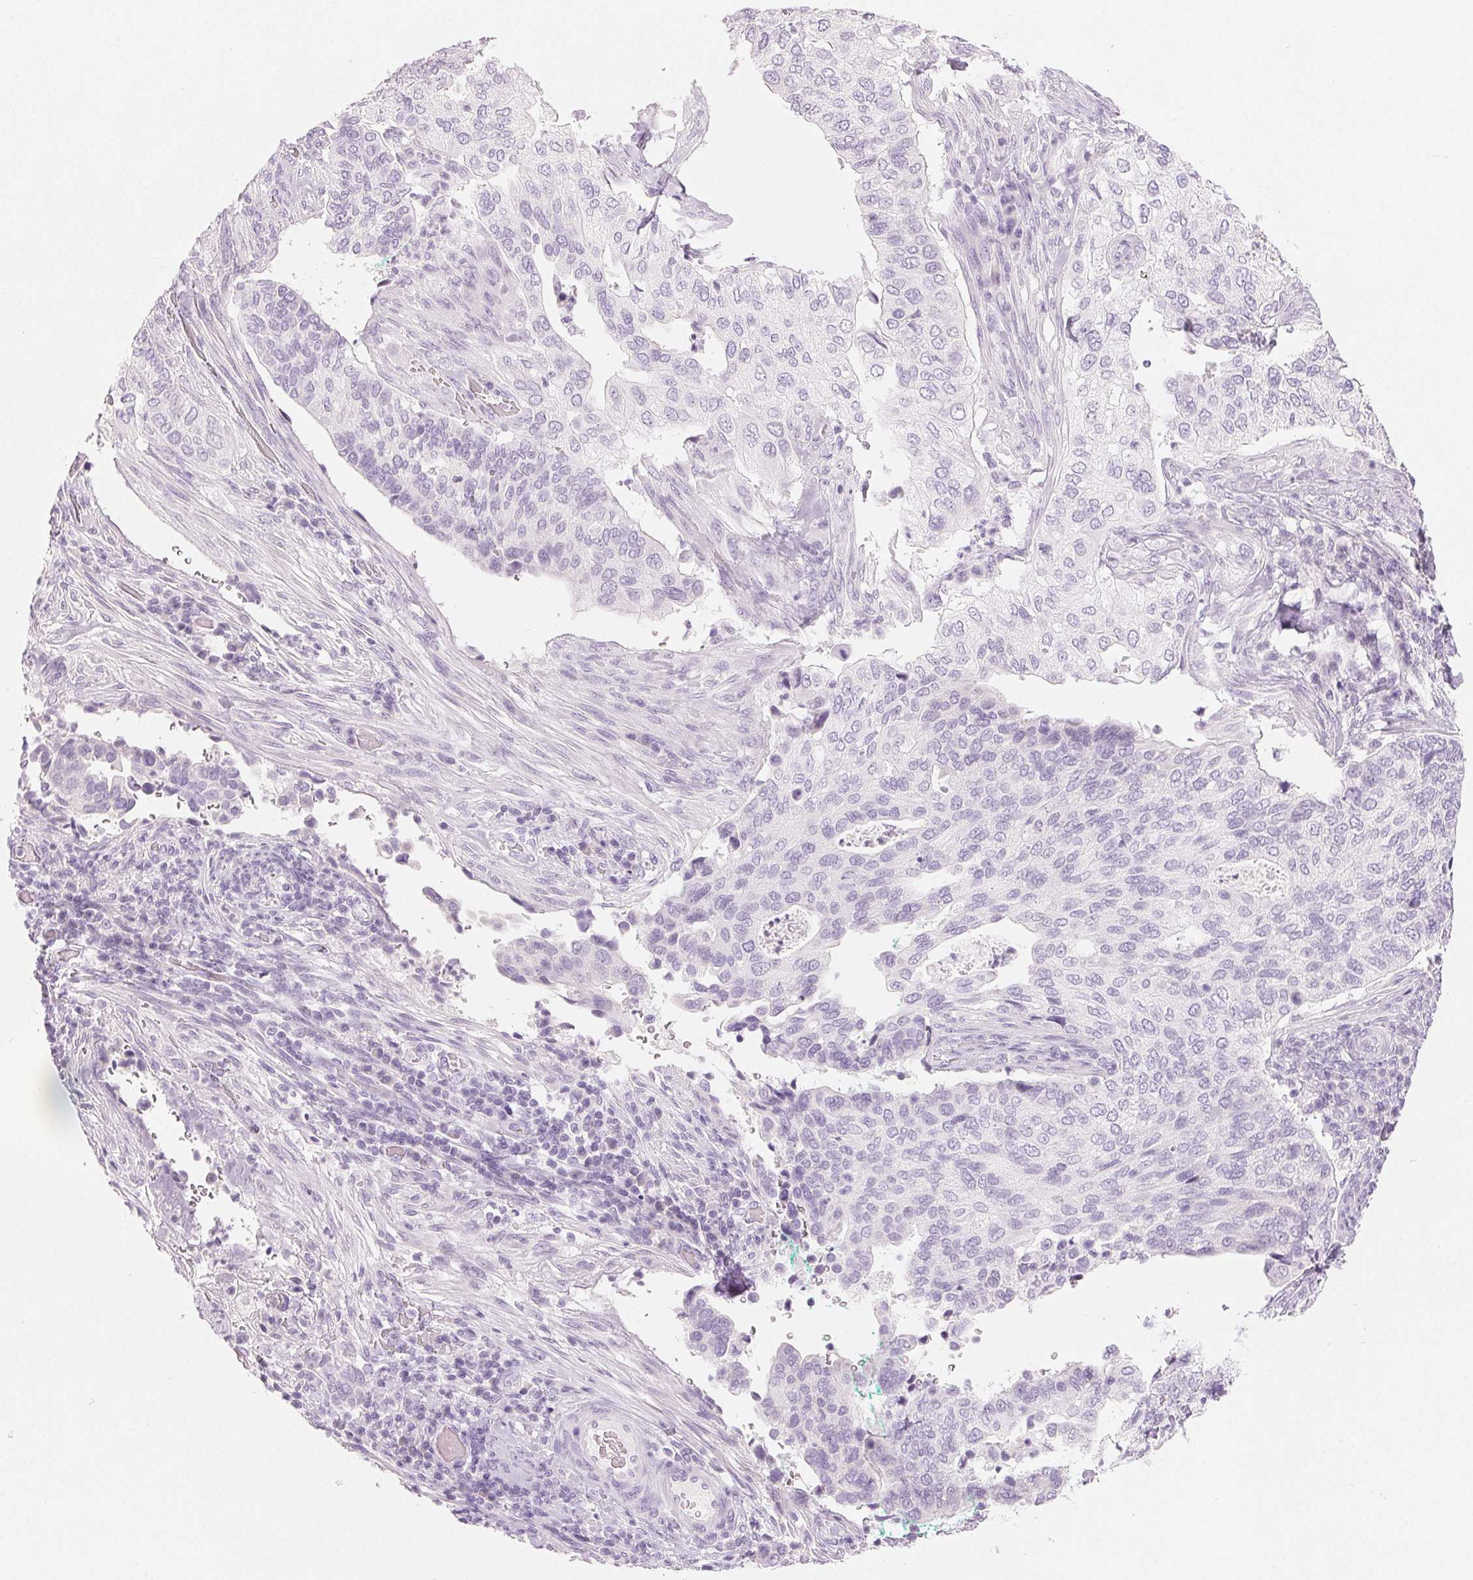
{"staining": {"intensity": "negative", "quantity": "none", "location": "none"}, "tissue": "cervical cancer", "cell_type": "Tumor cells", "image_type": "cancer", "snomed": [{"axis": "morphology", "description": "Squamous cell carcinoma, NOS"}, {"axis": "topography", "description": "Cervix"}], "caption": "Tumor cells show no significant protein expression in cervical squamous cell carcinoma.", "gene": "SPACA5B", "patient": {"sex": "female", "age": 38}}